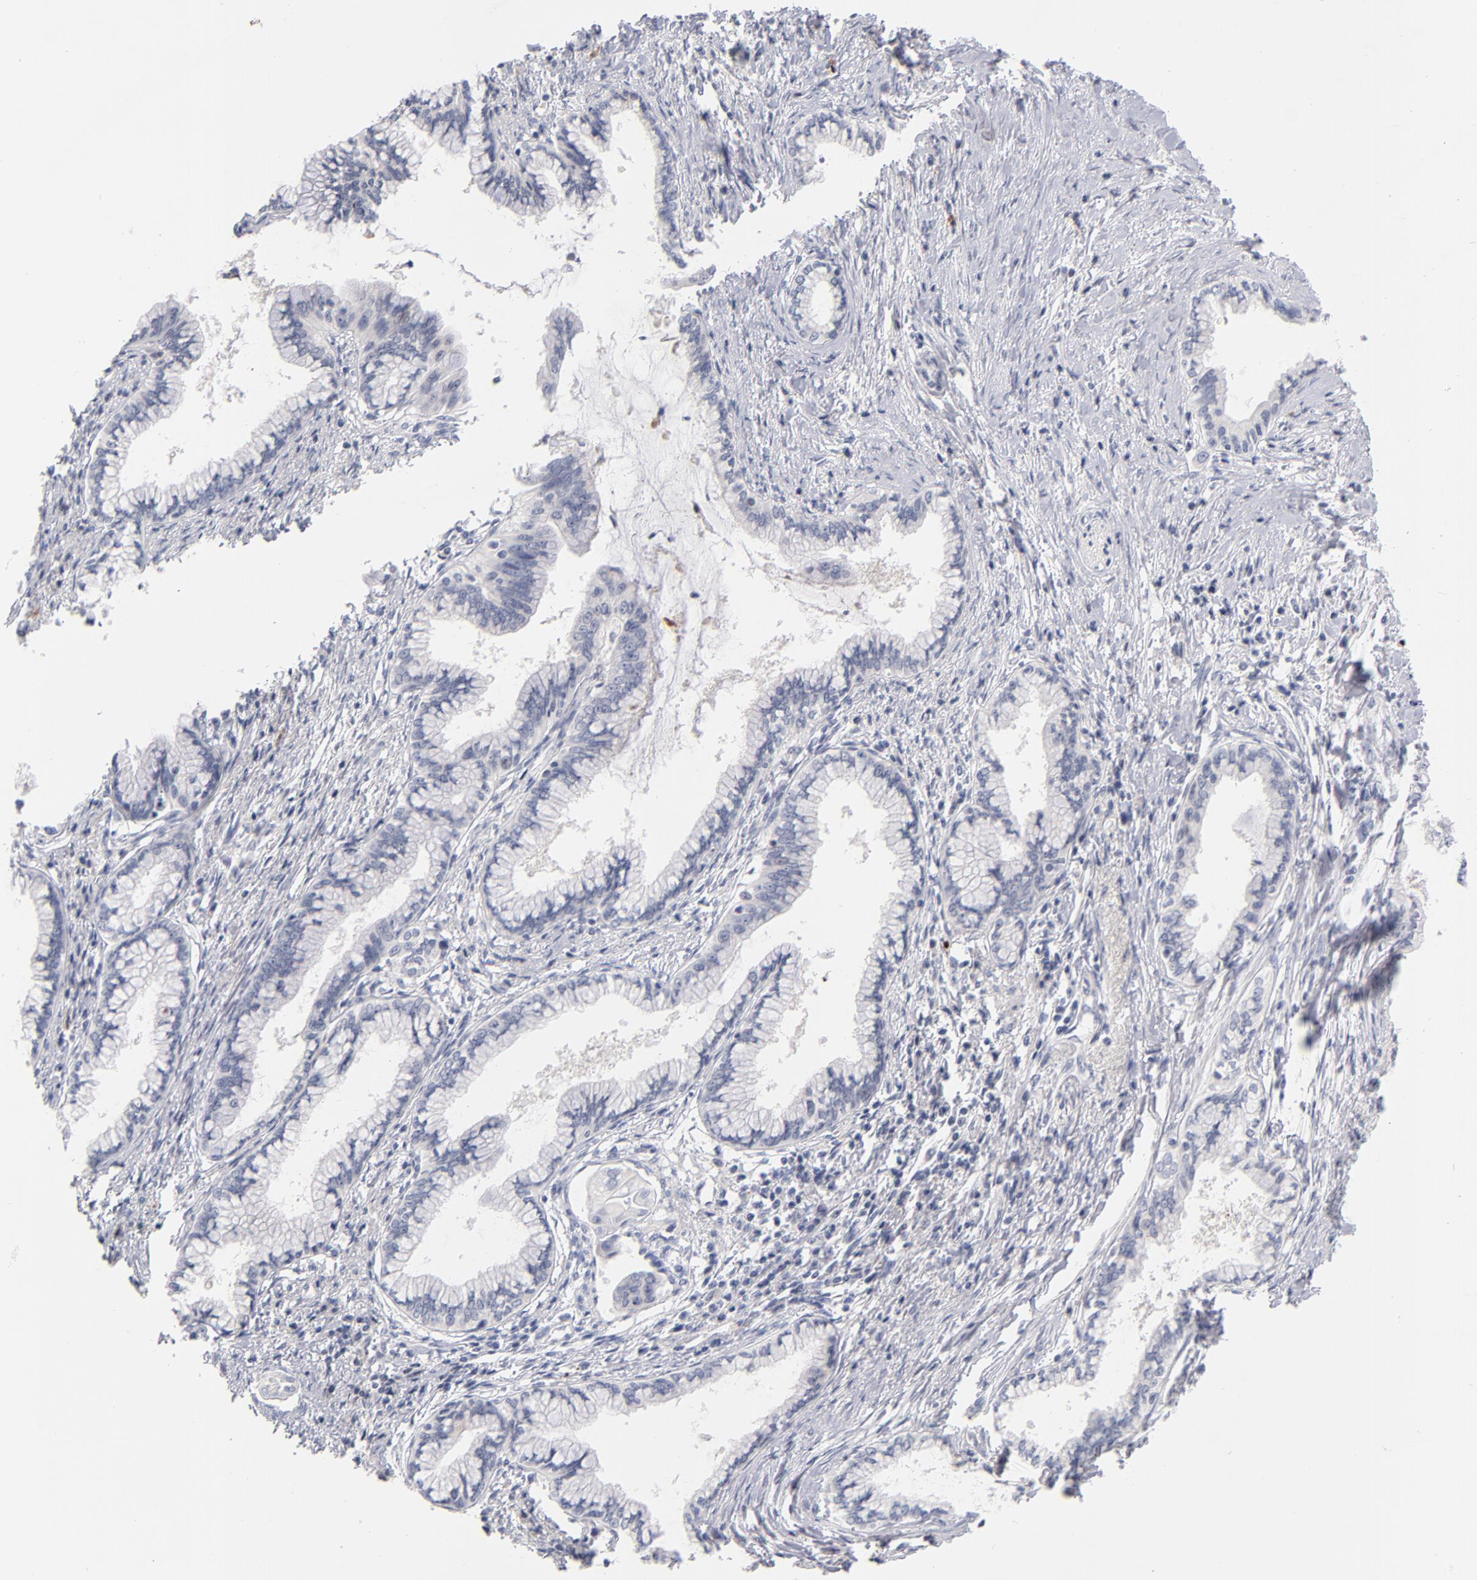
{"staining": {"intensity": "negative", "quantity": "none", "location": "none"}, "tissue": "pancreatic cancer", "cell_type": "Tumor cells", "image_type": "cancer", "snomed": [{"axis": "morphology", "description": "Adenocarcinoma, NOS"}, {"axis": "topography", "description": "Pancreas"}], "caption": "Micrograph shows no significant protein positivity in tumor cells of pancreatic cancer. (DAB (3,3'-diaminobenzidine) immunohistochemistry (IHC) with hematoxylin counter stain).", "gene": "PARP1", "patient": {"sex": "female", "age": 64}}